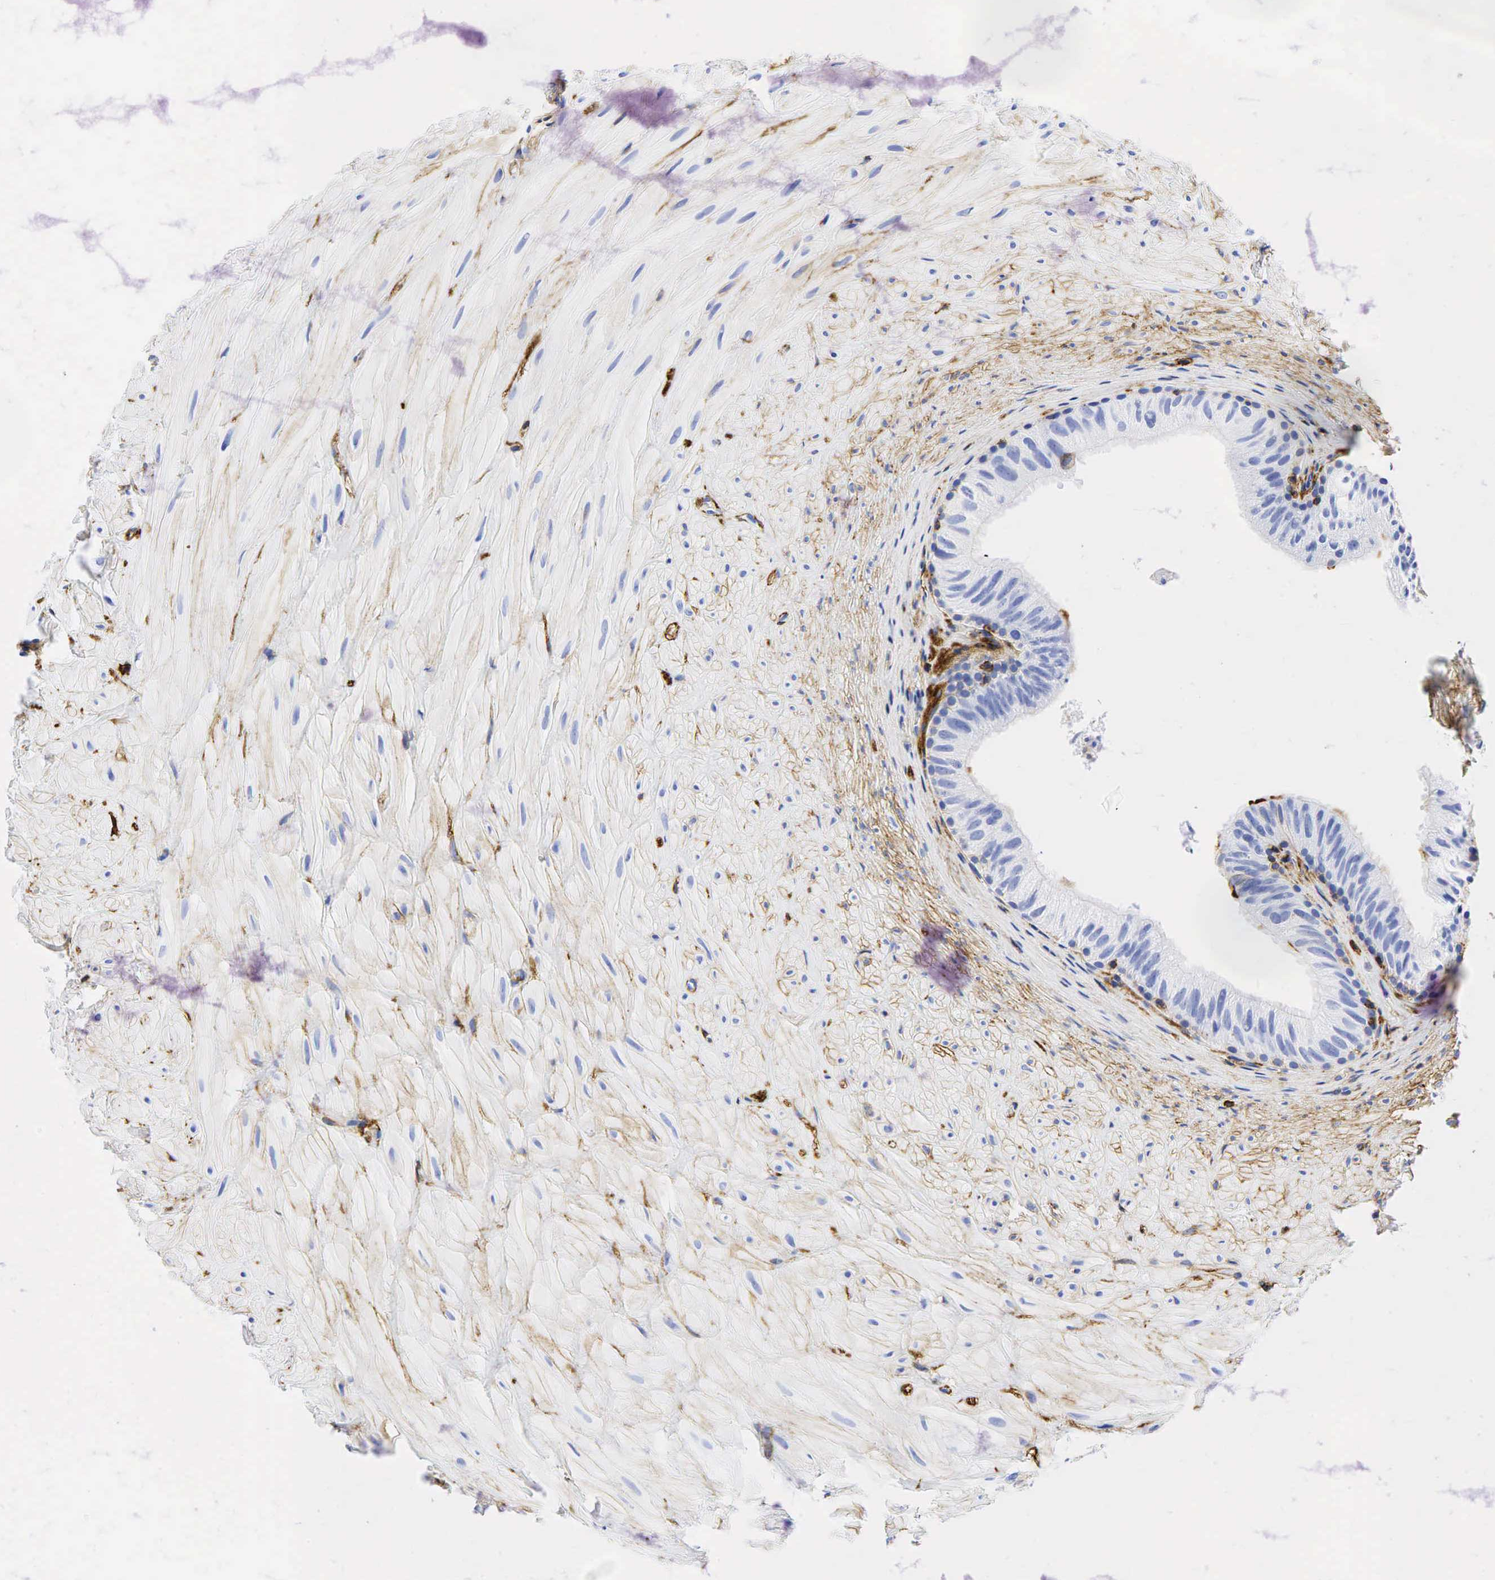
{"staining": {"intensity": "negative", "quantity": "none", "location": "none"}, "tissue": "epididymis", "cell_type": "Glandular cells", "image_type": "normal", "snomed": [{"axis": "morphology", "description": "Normal tissue, NOS"}, {"axis": "topography", "description": "Epididymis"}], "caption": "This histopathology image is of benign epididymis stained with immunohistochemistry to label a protein in brown with the nuclei are counter-stained blue. There is no expression in glandular cells. (DAB immunohistochemistry (IHC), high magnification).", "gene": "CD44", "patient": {"sex": "male", "age": 37}}